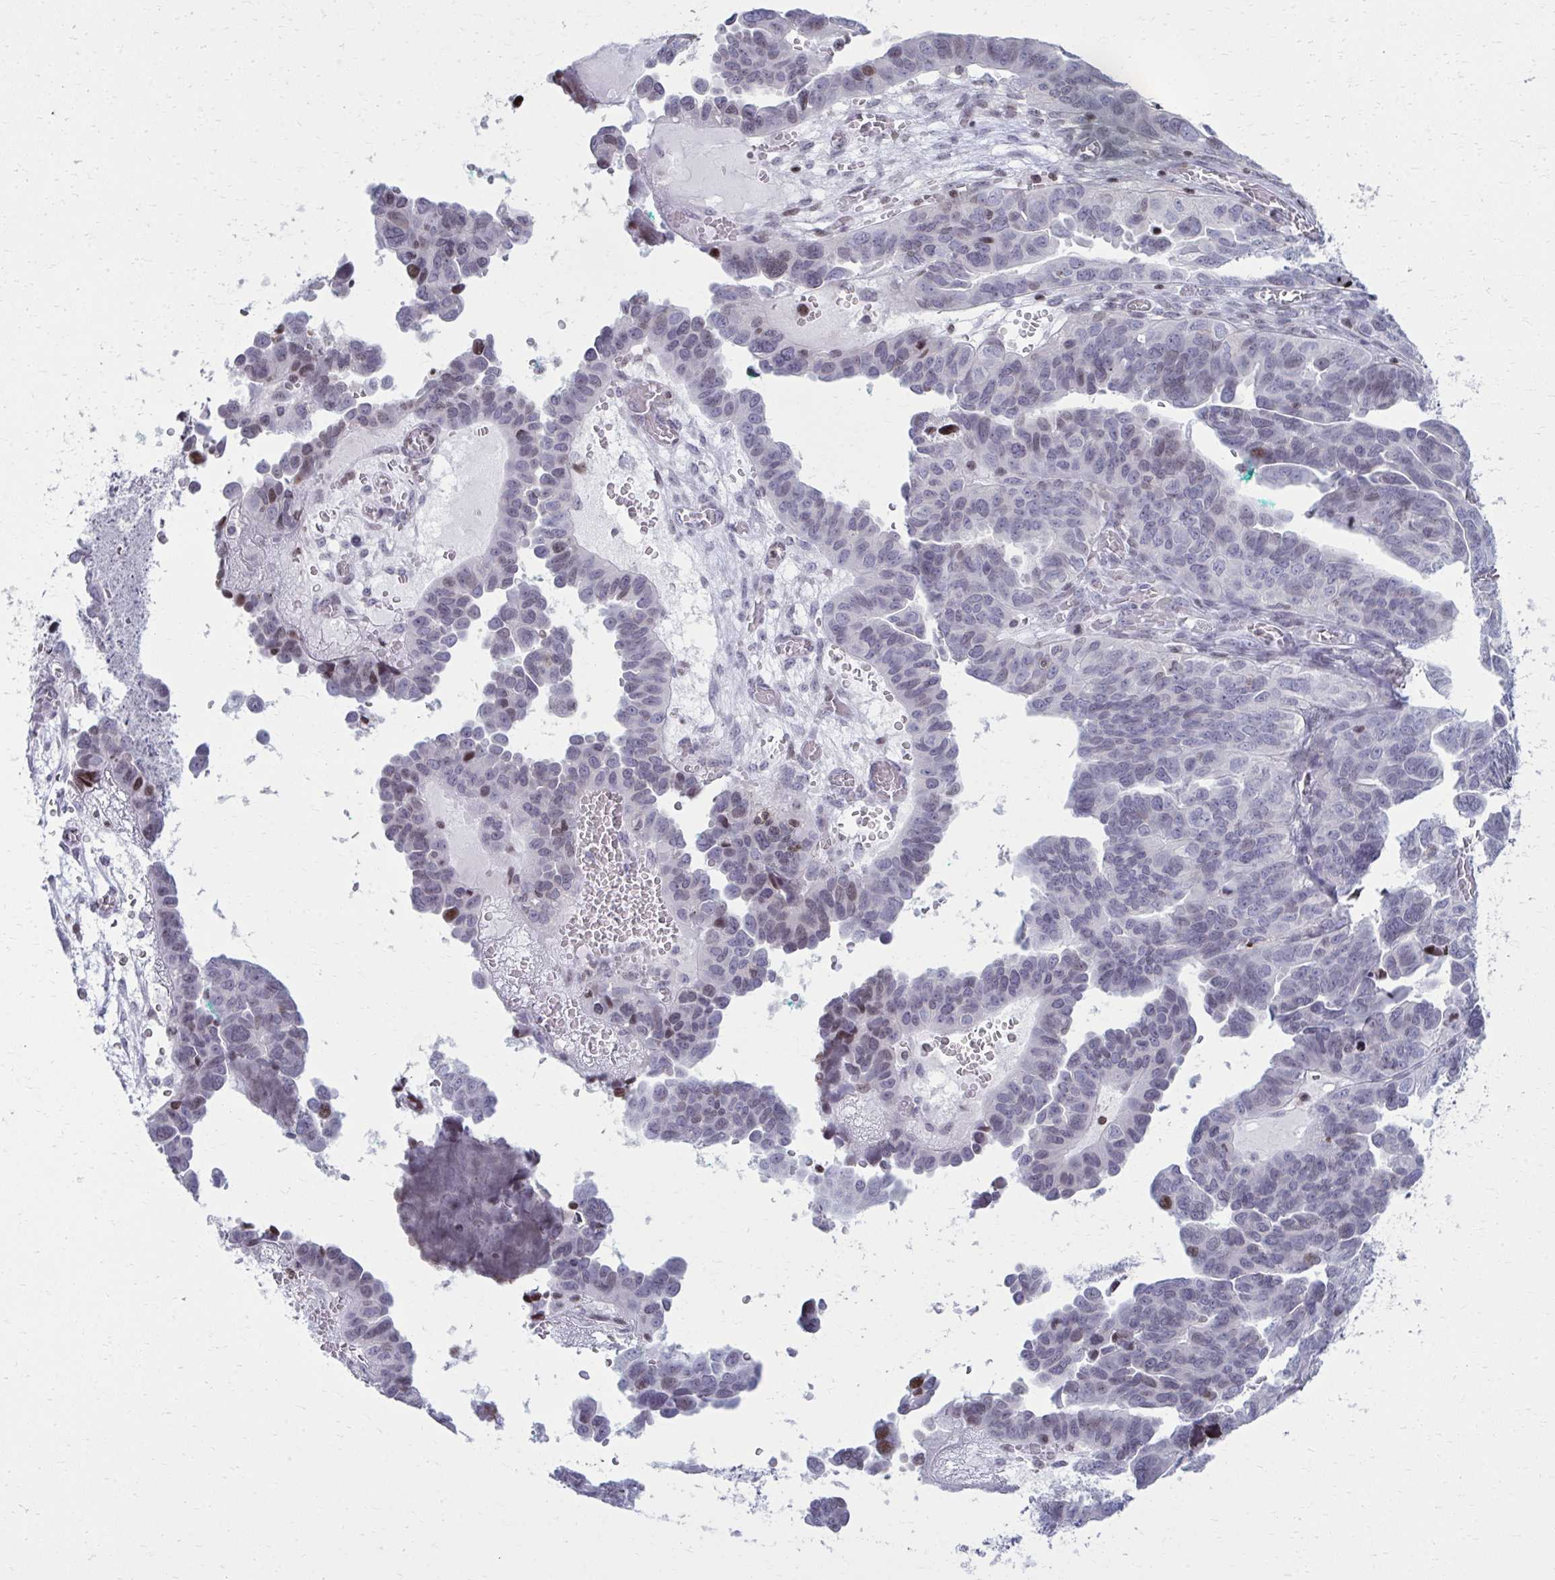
{"staining": {"intensity": "weak", "quantity": "<25%", "location": "nuclear"}, "tissue": "ovarian cancer", "cell_type": "Tumor cells", "image_type": "cancer", "snomed": [{"axis": "morphology", "description": "Cystadenocarcinoma, serous, NOS"}, {"axis": "topography", "description": "Ovary"}], "caption": "The photomicrograph exhibits no significant staining in tumor cells of ovarian serous cystadenocarcinoma. (DAB immunohistochemistry (IHC) with hematoxylin counter stain).", "gene": "AP5M1", "patient": {"sex": "female", "age": 64}}